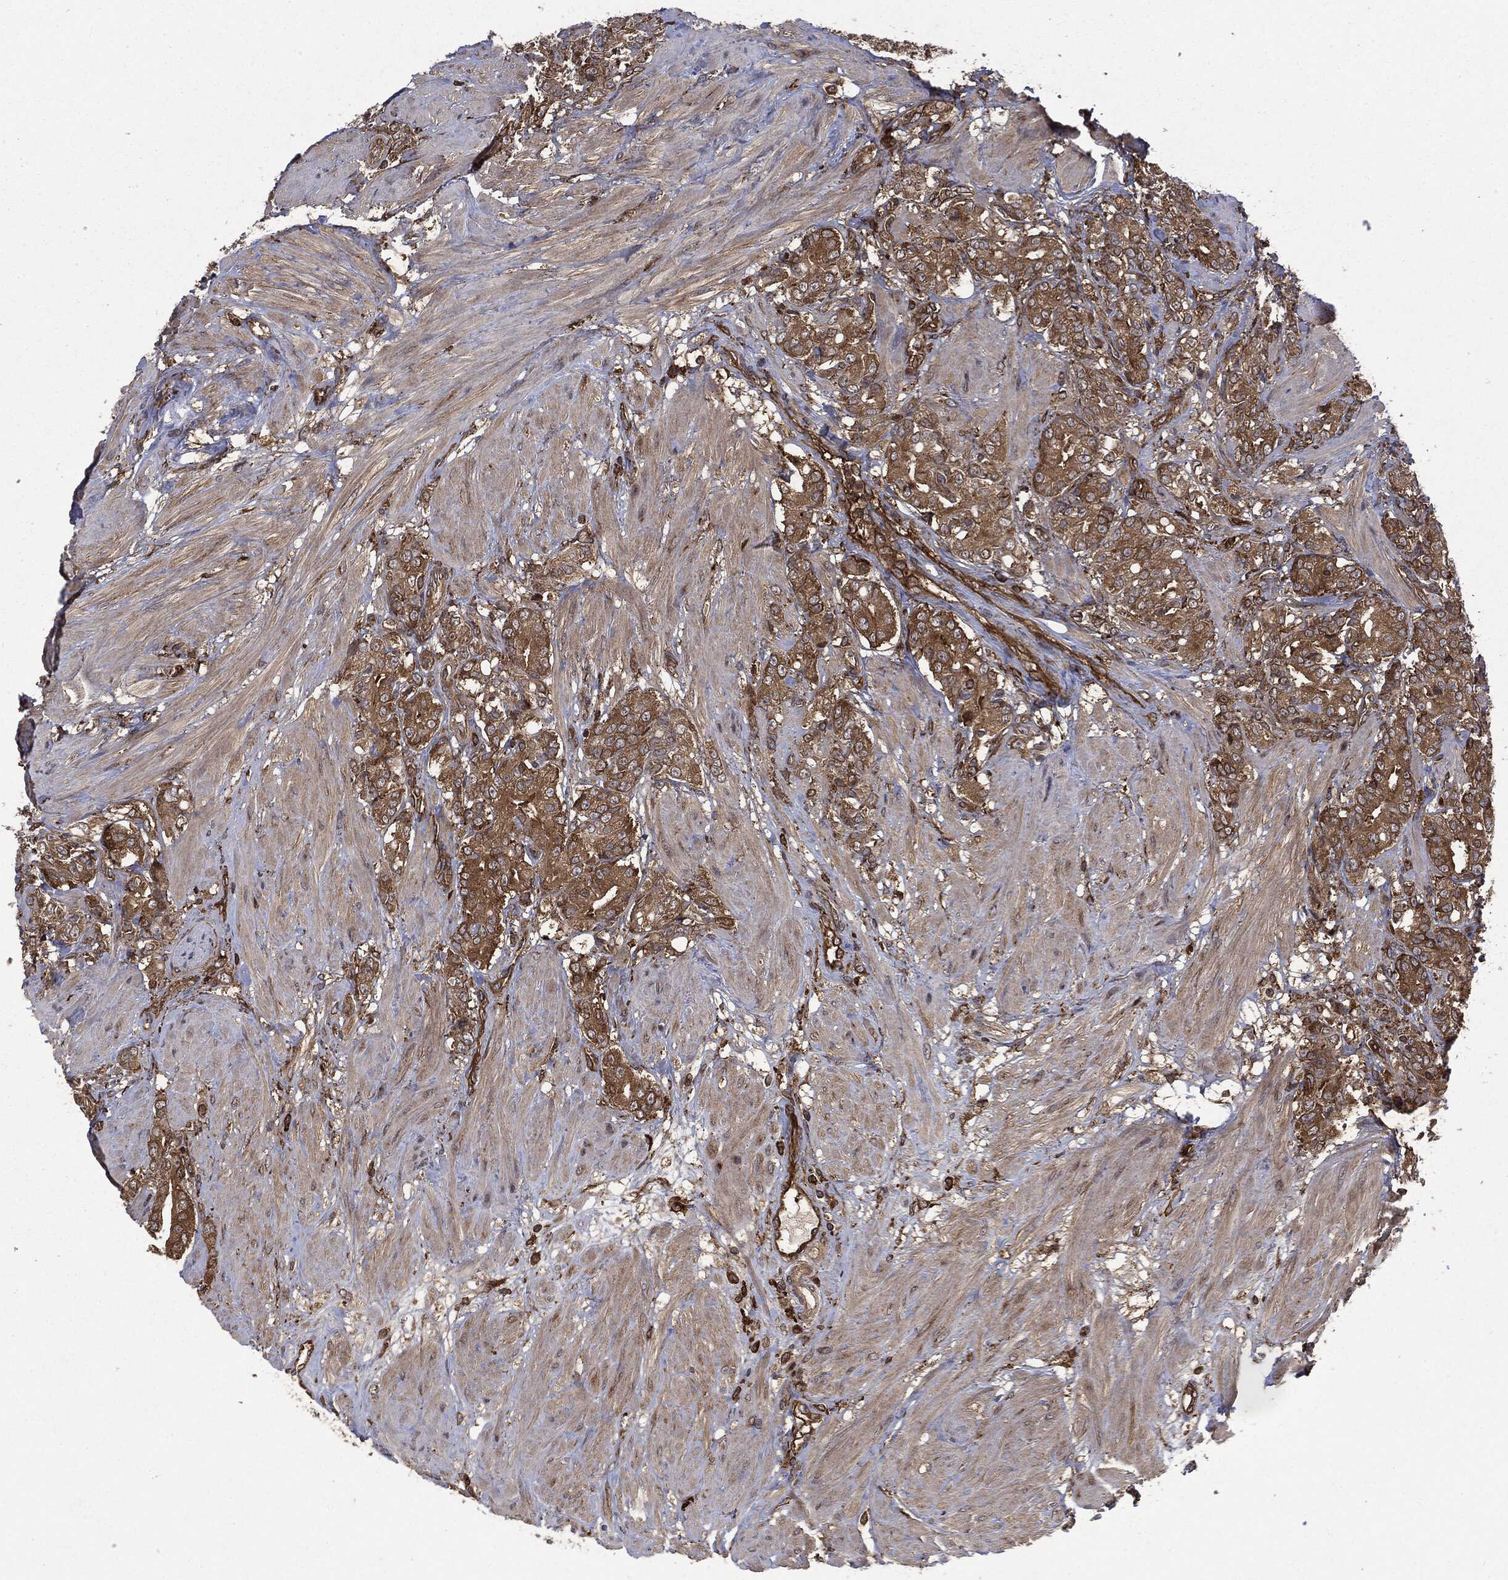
{"staining": {"intensity": "moderate", "quantity": ">75%", "location": "cytoplasmic/membranous"}, "tissue": "prostate cancer", "cell_type": "Tumor cells", "image_type": "cancer", "snomed": [{"axis": "morphology", "description": "Adenocarcinoma, NOS"}, {"axis": "topography", "description": "Prostate and seminal vesicle, NOS"}, {"axis": "topography", "description": "Prostate"}], "caption": "There is medium levels of moderate cytoplasmic/membranous staining in tumor cells of prostate adenocarcinoma, as demonstrated by immunohistochemical staining (brown color).", "gene": "SNX5", "patient": {"sex": "male", "age": 67}}